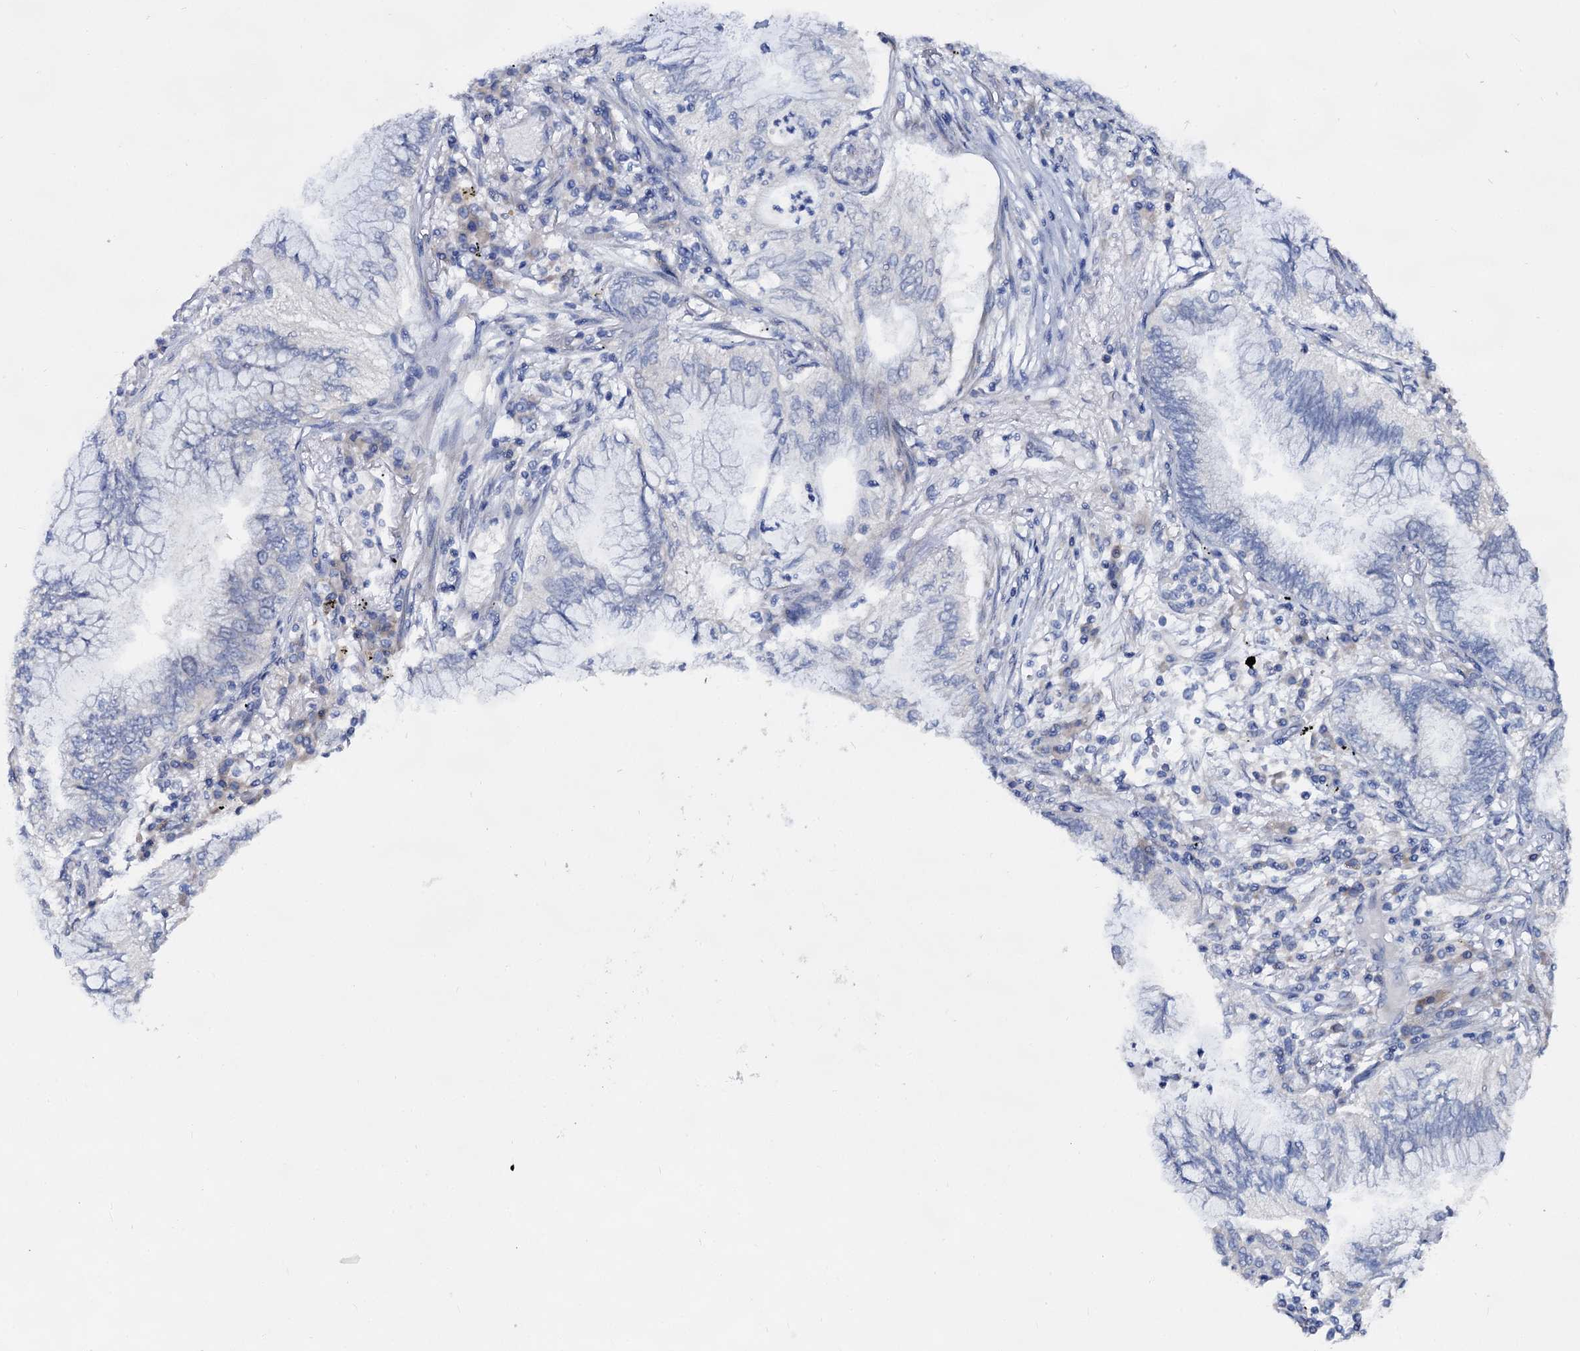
{"staining": {"intensity": "negative", "quantity": "none", "location": "none"}, "tissue": "lung cancer", "cell_type": "Tumor cells", "image_type": "cancer", "snomed": [{"axis": "morphology", "description": "Adenocarcinoma, NOS"}, {"axis": "topography", "description": "Lung"}], "caption": "Immunohistochemistry (IHC) of lung cancer (adenocarcinoma) displays no expression in tumor cells.", "gene": "CAPRIN2", "patient": {"sex": "female", "age": 70}}